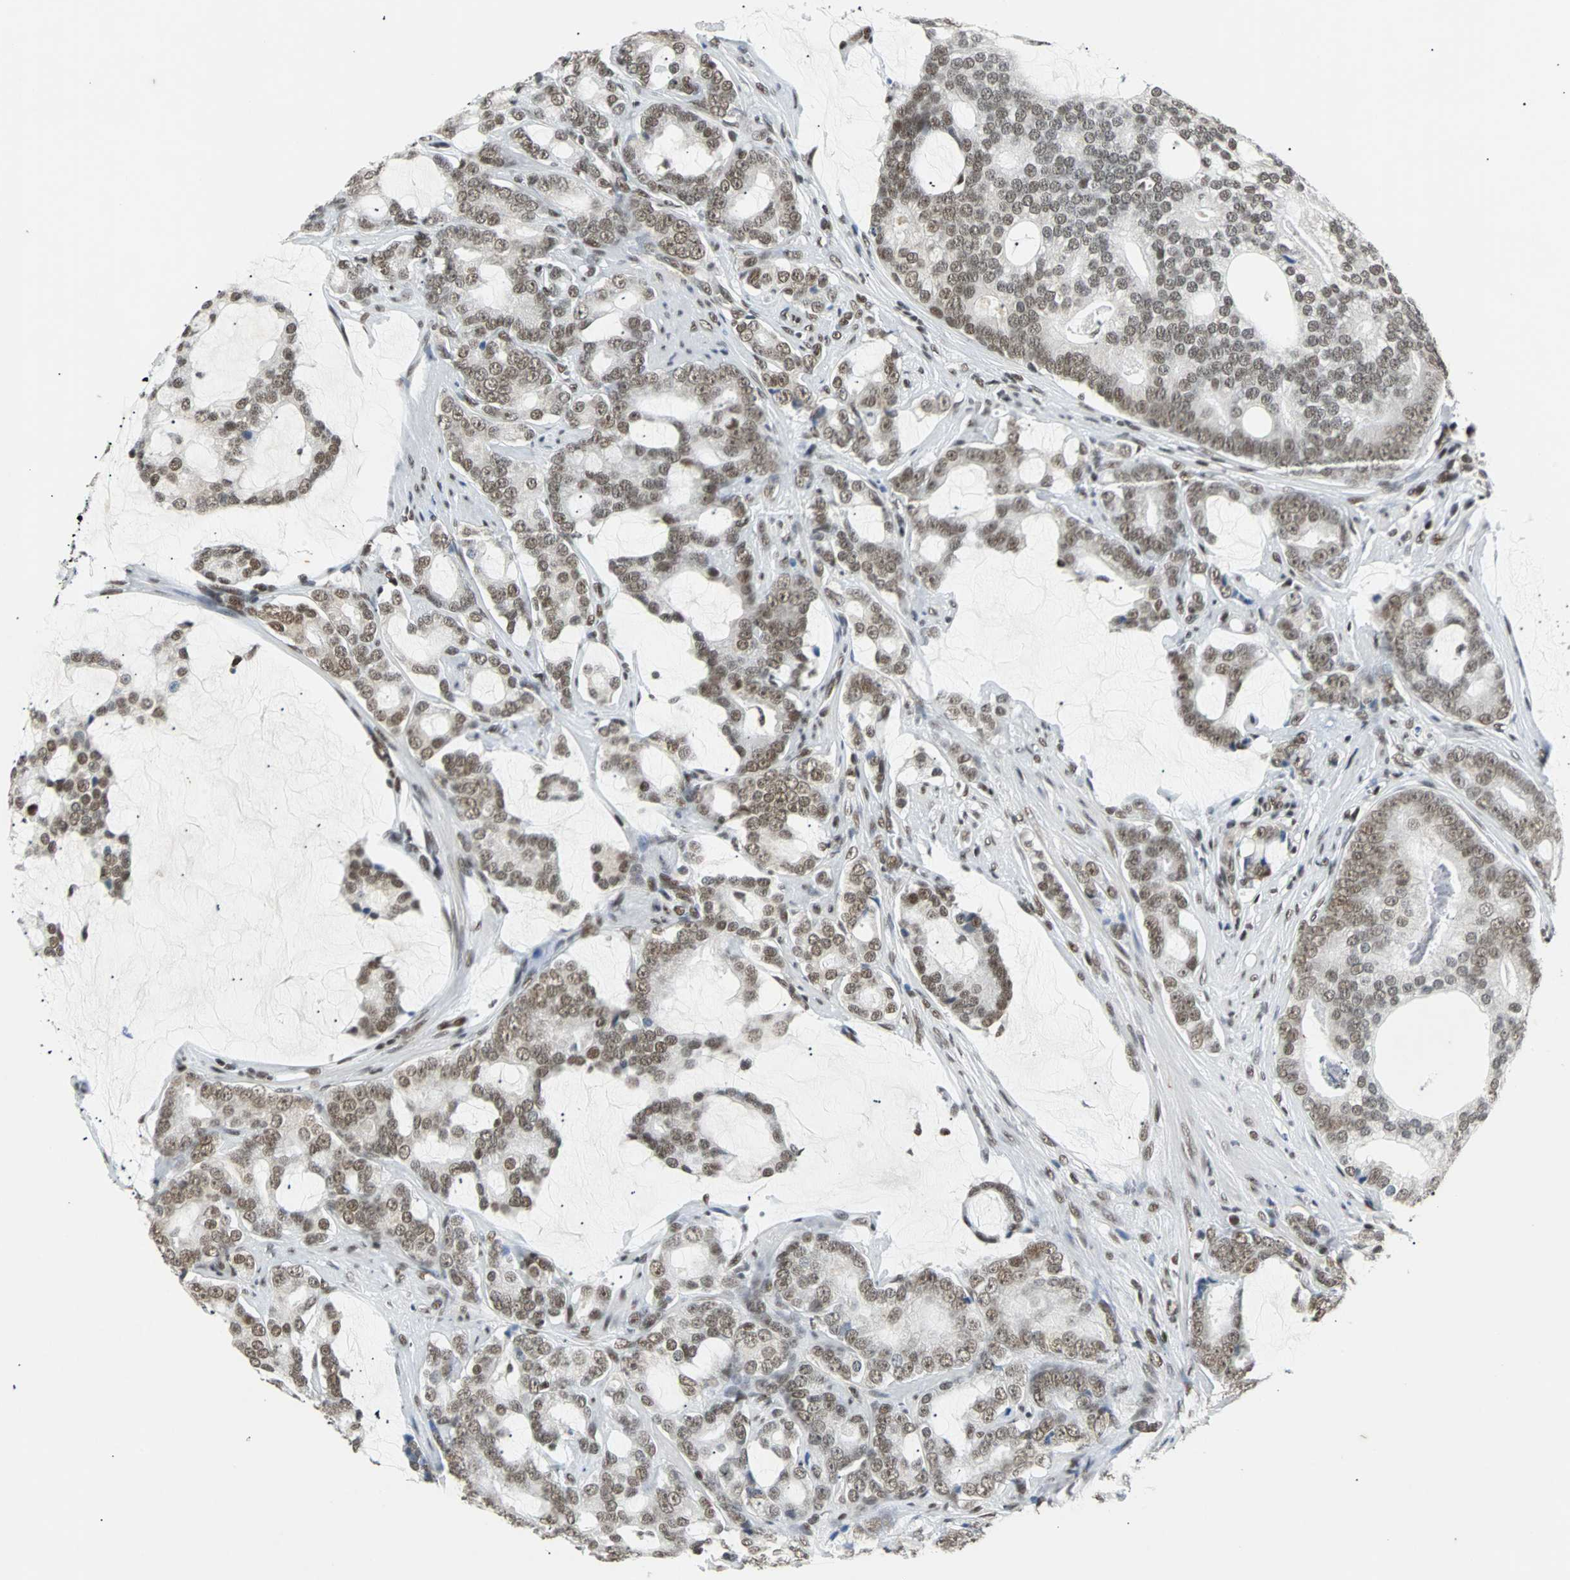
{"staining": {"intensity": "moderate", "quantity": ">75%", "location": "nuclear"}, "tissue": "prostate cancer", "cell_type": "Tumor cells", "image_type": "cancer", "snomed": [{"axis": "morphology", "description": "Adenocarcinoma, Low grade"}, {"axis": "topography", "description": "Prostate"}], "caption": "A micrograph of human adenocarcinoma (low-grade) (prostate) stained for a protein exhibits moderate nuclear brown staining in tumor cells.", "gene": "GATAD2A", "patient": {"sex": "male", "age": 58}}